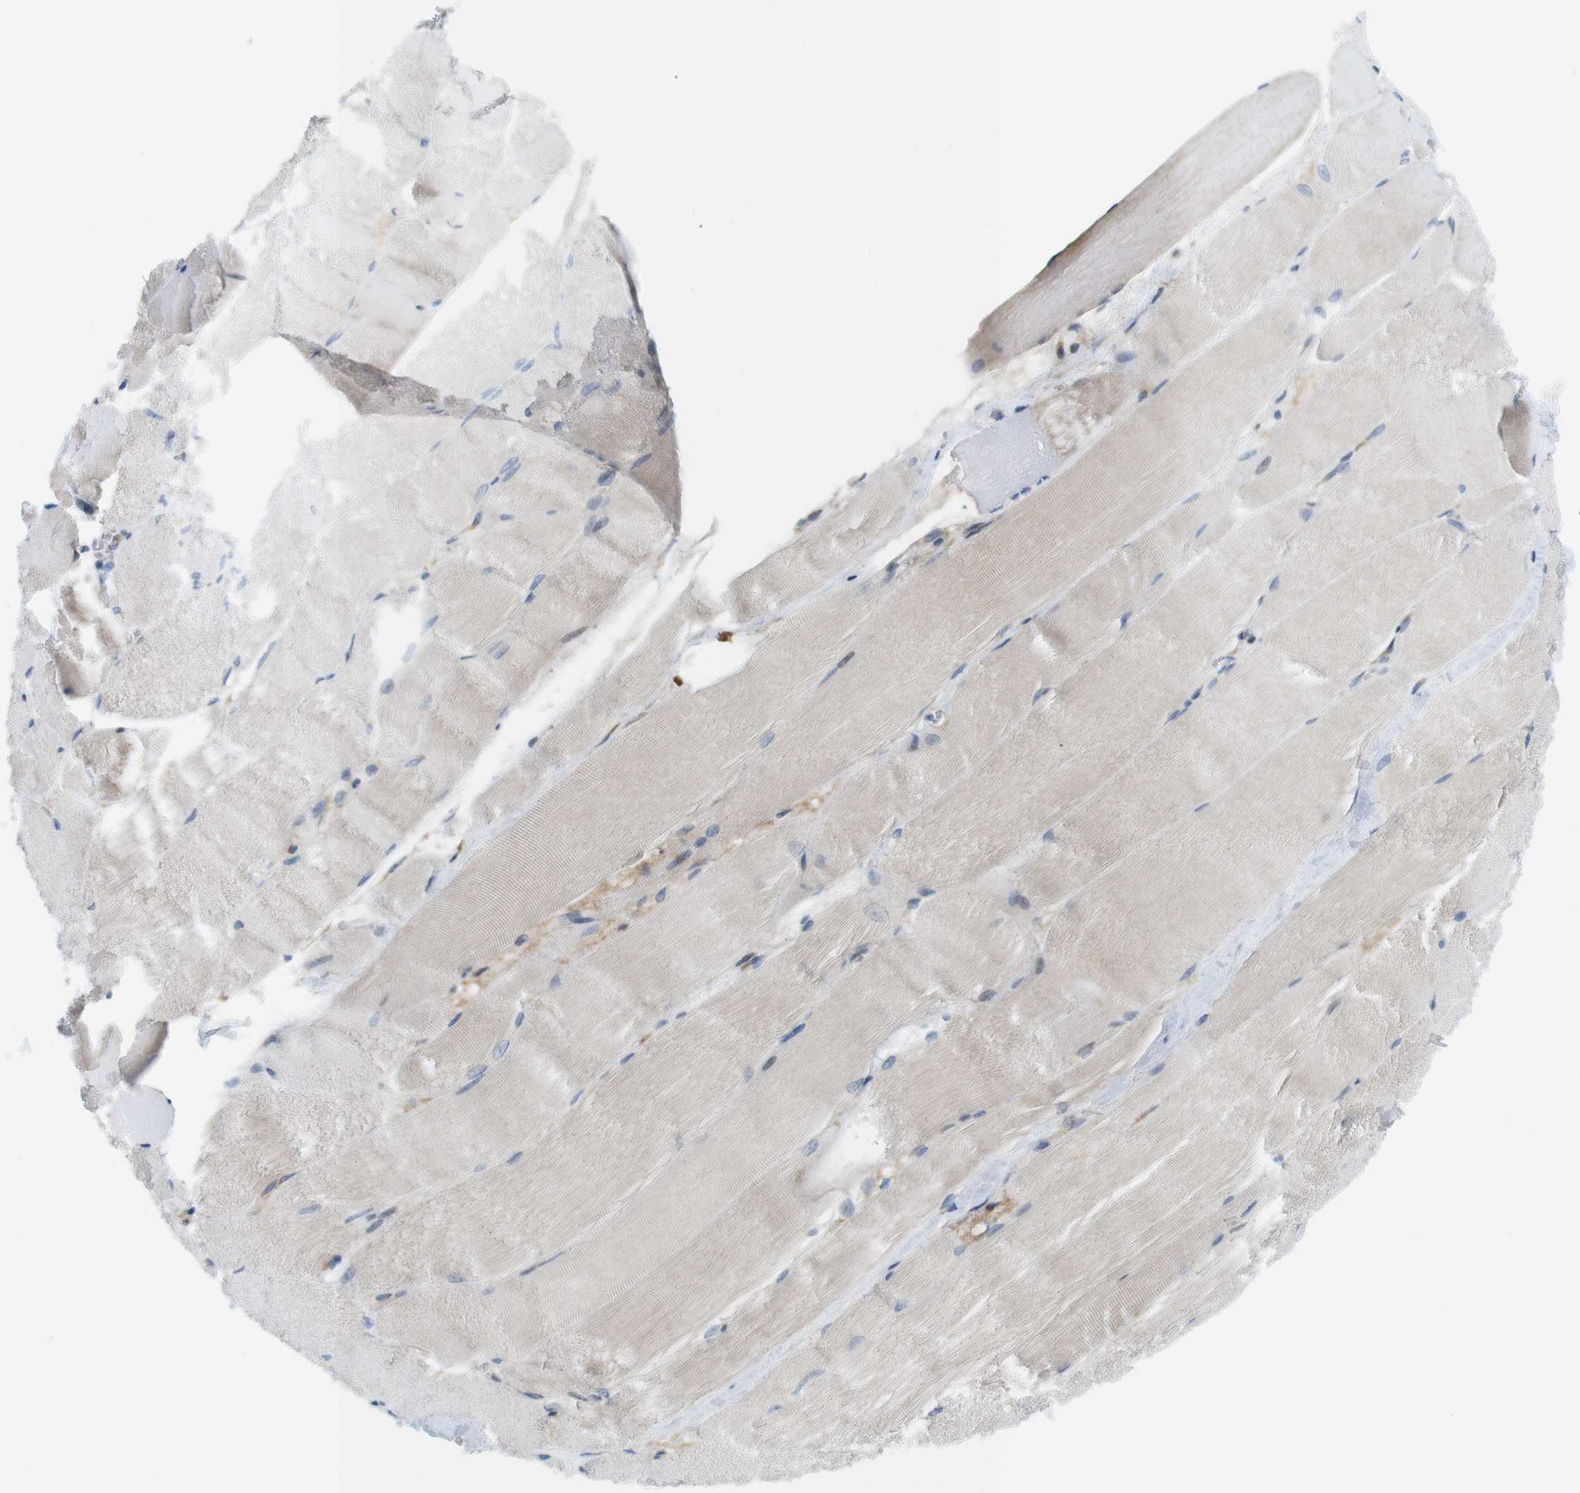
{"staining": {"intensity": "weak", "quantity": "<25%", "location": "cytoplasmic/membranous"}, "tissue": "skeletal muscle", "cell_type": "Myocytes", "image_type": "normal", "snomed": [{"axis": "morphology", "description": "Normal tissue, NOS"}, {"axis": "morphology", "description": "Squamous cell carcinoma, NOS"}, {"axis": "topography", "description": "Skeletal muscle"}], "caption": "An immunohistochemistry photomicrograph of benign skeletal muscle is shown. There is no staining in myocytes of skeletal muscle. Brightfield microscopy of IHC stained with DAB (brown) and hematoxylin (blue), captured at high magnification.", "gene": "ZDHHC3", "patient": {"sex": "male", "age": 51}}